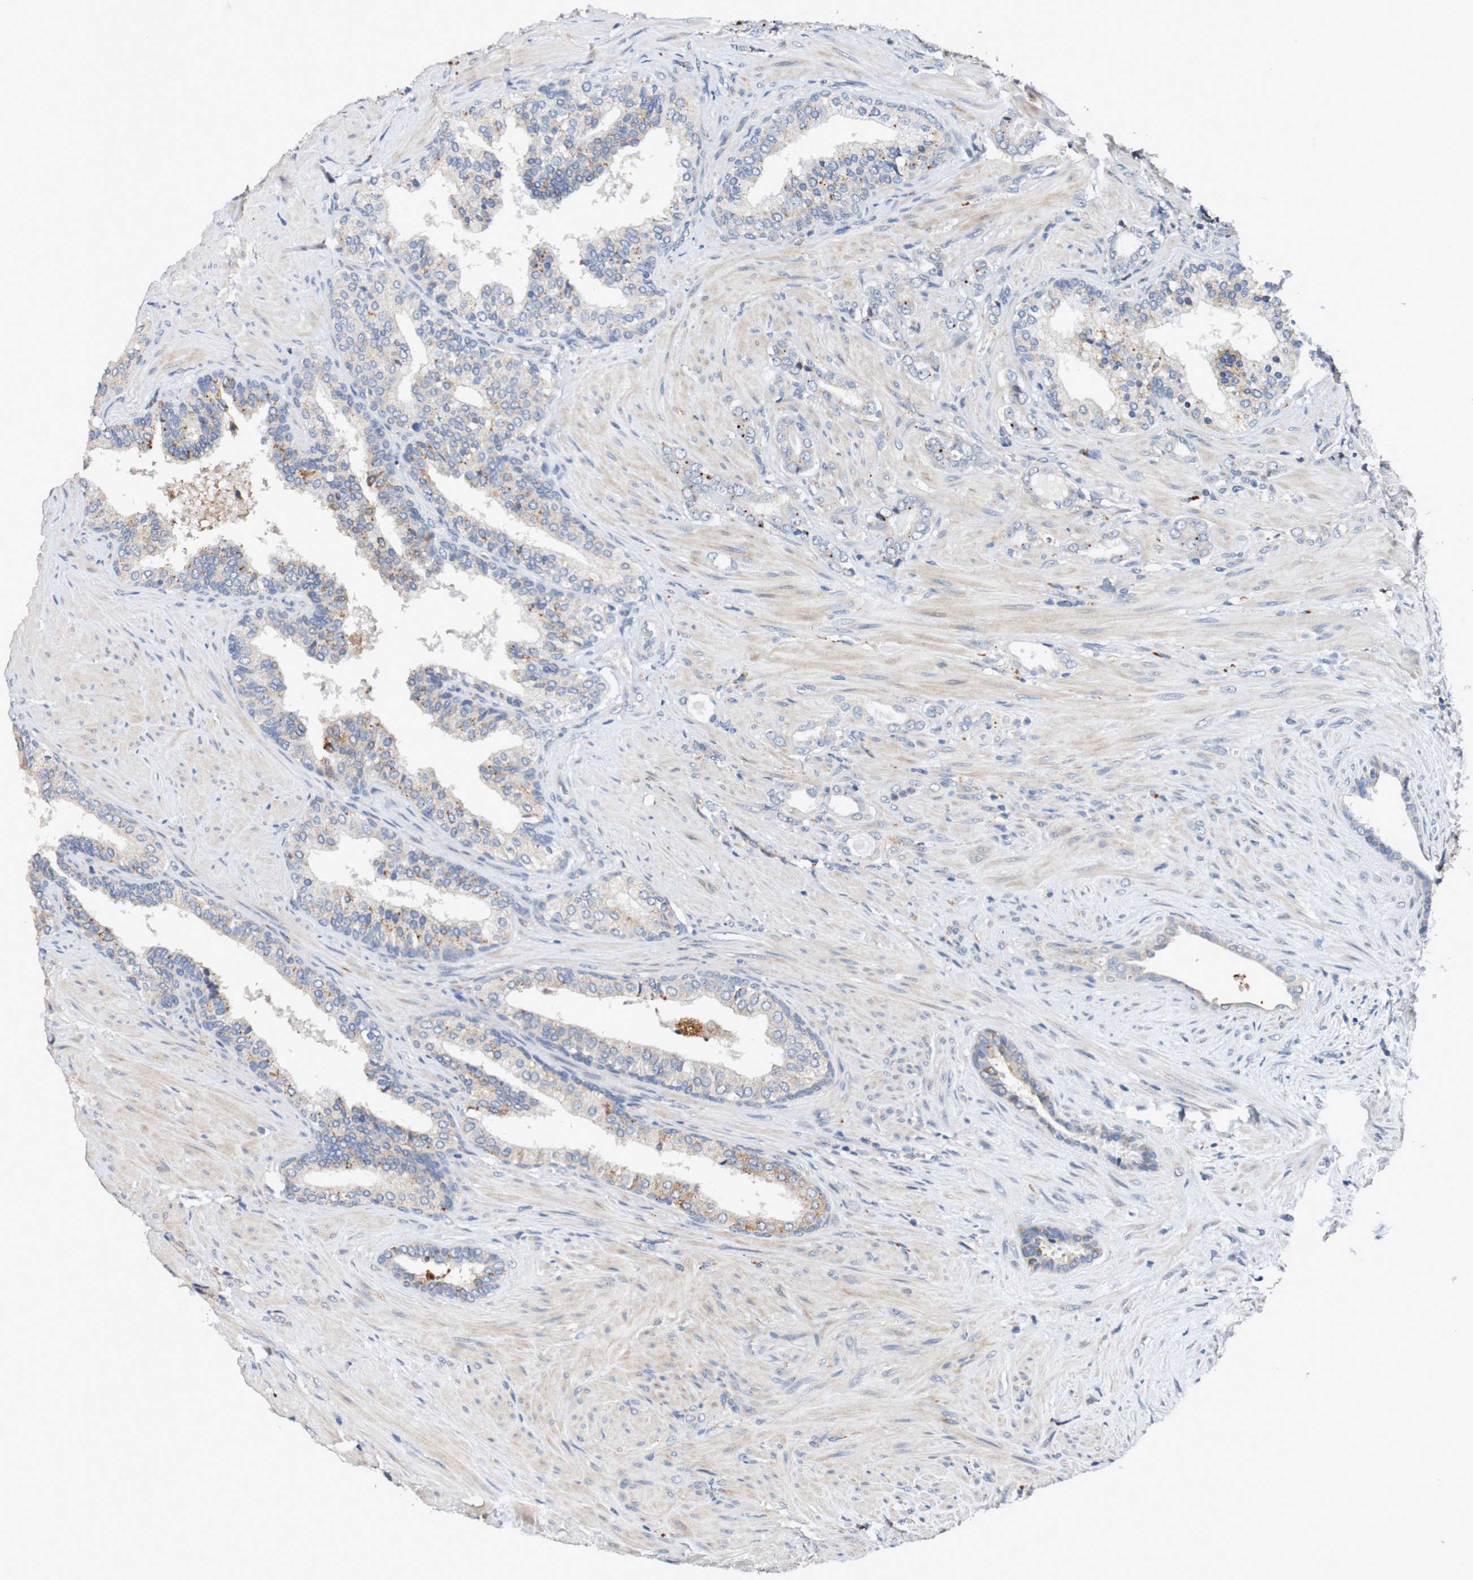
{"staining": {"intensity": "weak", "quantity": "<25%", "location": "cytoplasmic/membranous"}, "tissue": "prostate cancer", "cell_type": "Tumor cells", "image_type": "cancer", "snomed": [{"axis": "morphology", "description": "Adenocarcinoma, Low grade"}, {"axis": "topography", "description": "Prostate"}], "caption": "High magnification brightfield microscopy of prostate cancer (low-grade adenocarcinoma) stained with DAB (3,3'-diaminobenzidine) (brown) and counterstained with hematoxylin (blue): tumor cells show no significant expression.", "gene": "FIBP", "patient": {"sex": "male", "age": 60}}